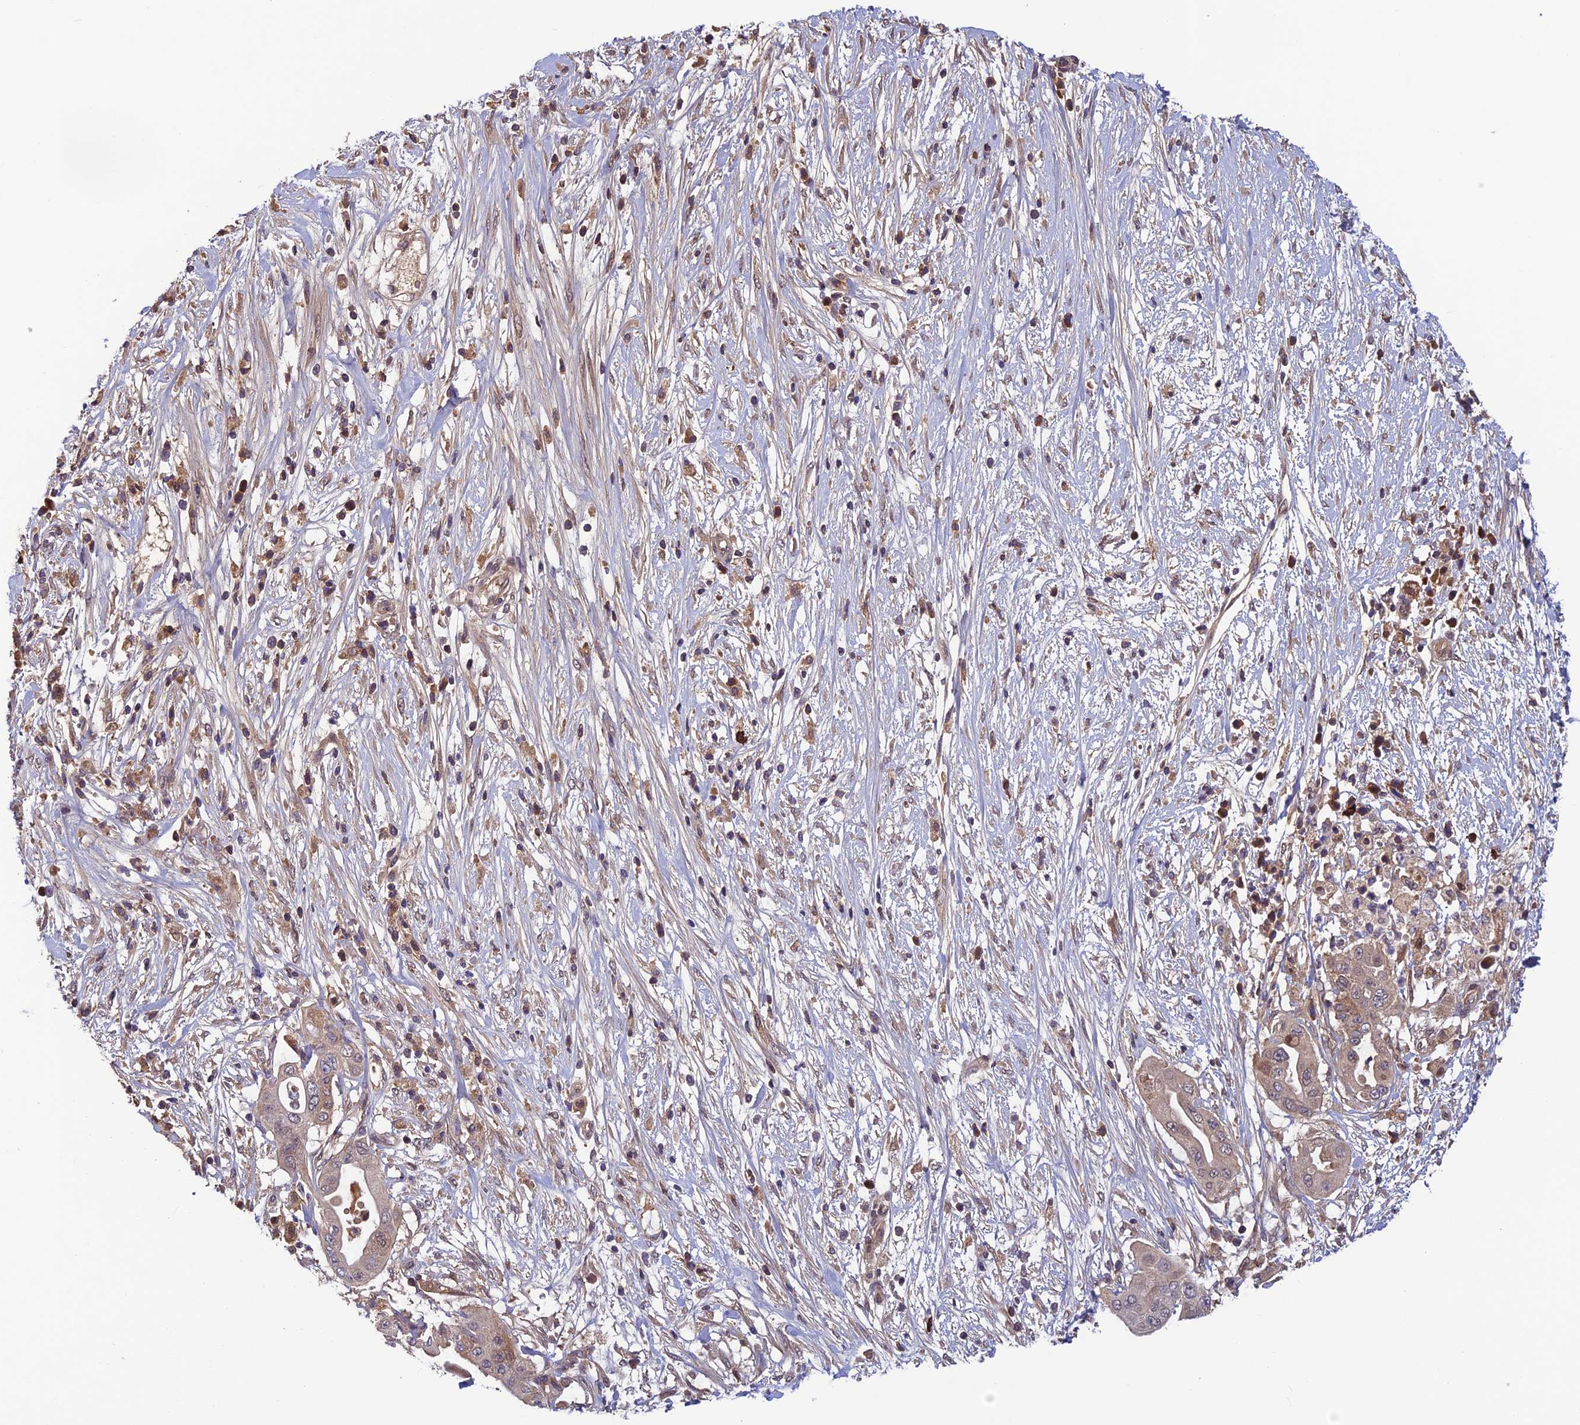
{"staining": {"intensity": "weak", "quantity": "25%-75%", "location": "cytoplasmic/membranous"}, "tissue": "pancreatic cancer", "cell_type": "Tumor cells", "image_type": "cancer", "snomed": [{"axis": "morphology", "description": "Adenocarcinoma, NOS"}, {"axis": "topography", "description": "Pancreas"}], "caption": "Pancreatic cancer was stained to show a protein in brown. There is low levels of weak cytoplasmic/membranous staining in approximately 25%-75% of tumor cells.", "gene": "CCDC15", "patient": {"sex": "male", "age": 68}}